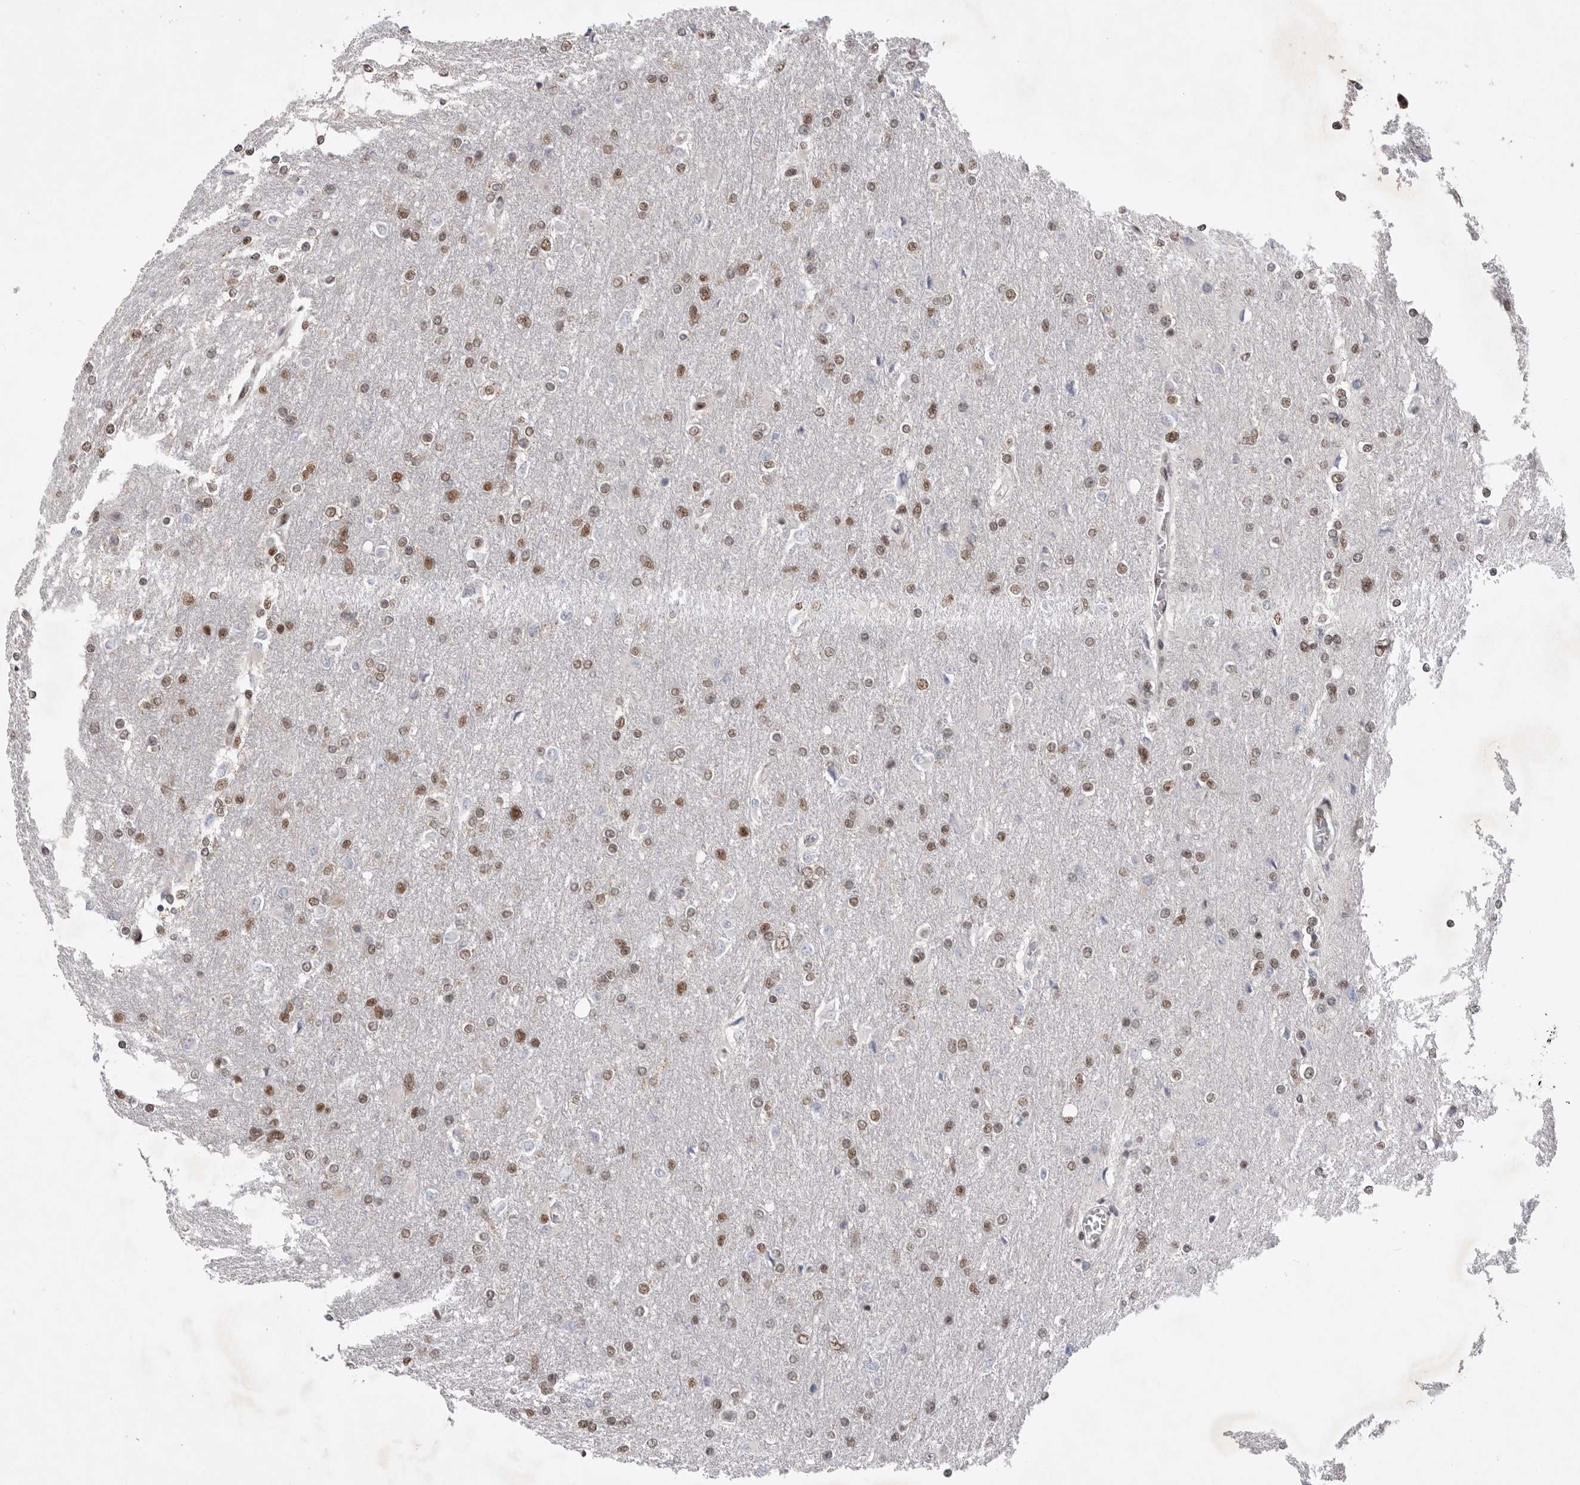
{"staining": {"intensity": "moderate", "quantity": ">75%", "location": "nuclear"}, "tissue": "glioma", "cell_type": "Tumor cells", "image_type": "cancer", "snomed": [{"axis": "morphology", "description": "Glioma, malignant, High grade"}, {"axis": "topography", "description": "Cerebral cortex"}], "caption": "A medium amount of moderate nuclear expression is present in about >75% of tumor cells in glioma tissue.", "gene": "PPP1R8", "patient": {"sex": "female", "age": 36}}